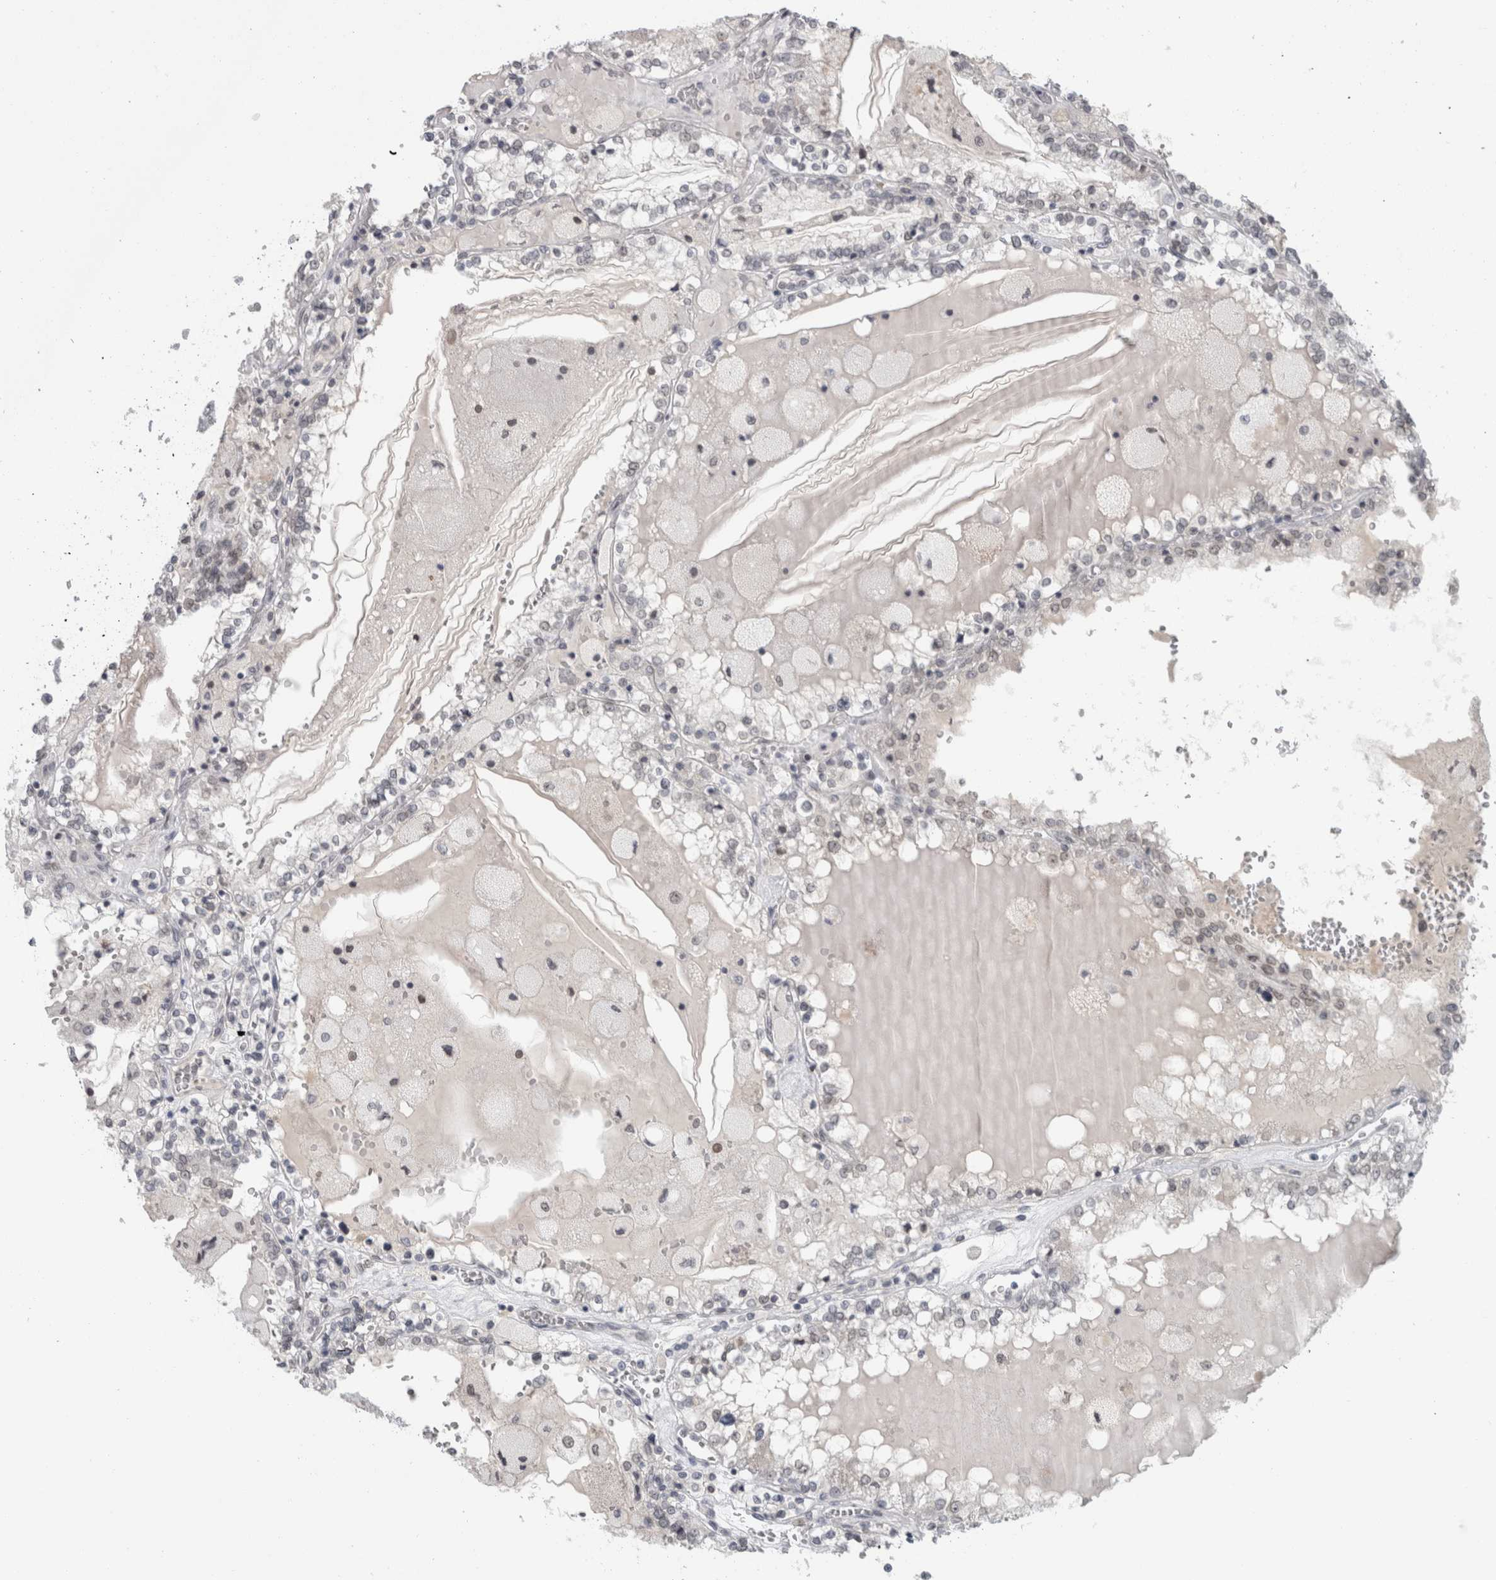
{"staining": {"intensity": "negative", "quantity": "none", "location": "none"}, "tissue": "renal cancer", "cell_type": "Tumor cells", "image_type": "cancer", "snomed": [{"axis": "morphology", "description": "Adenocarcinoma, NOS"}, {"axis": "topography", "description": "Kidney"}], "caption": "Immunohistochemical staining of human renal adenocarcinoma displays no significant expression in tumor cells.", "gene": "ZNF770", "patient": {"sex": "female", "age": 56}}